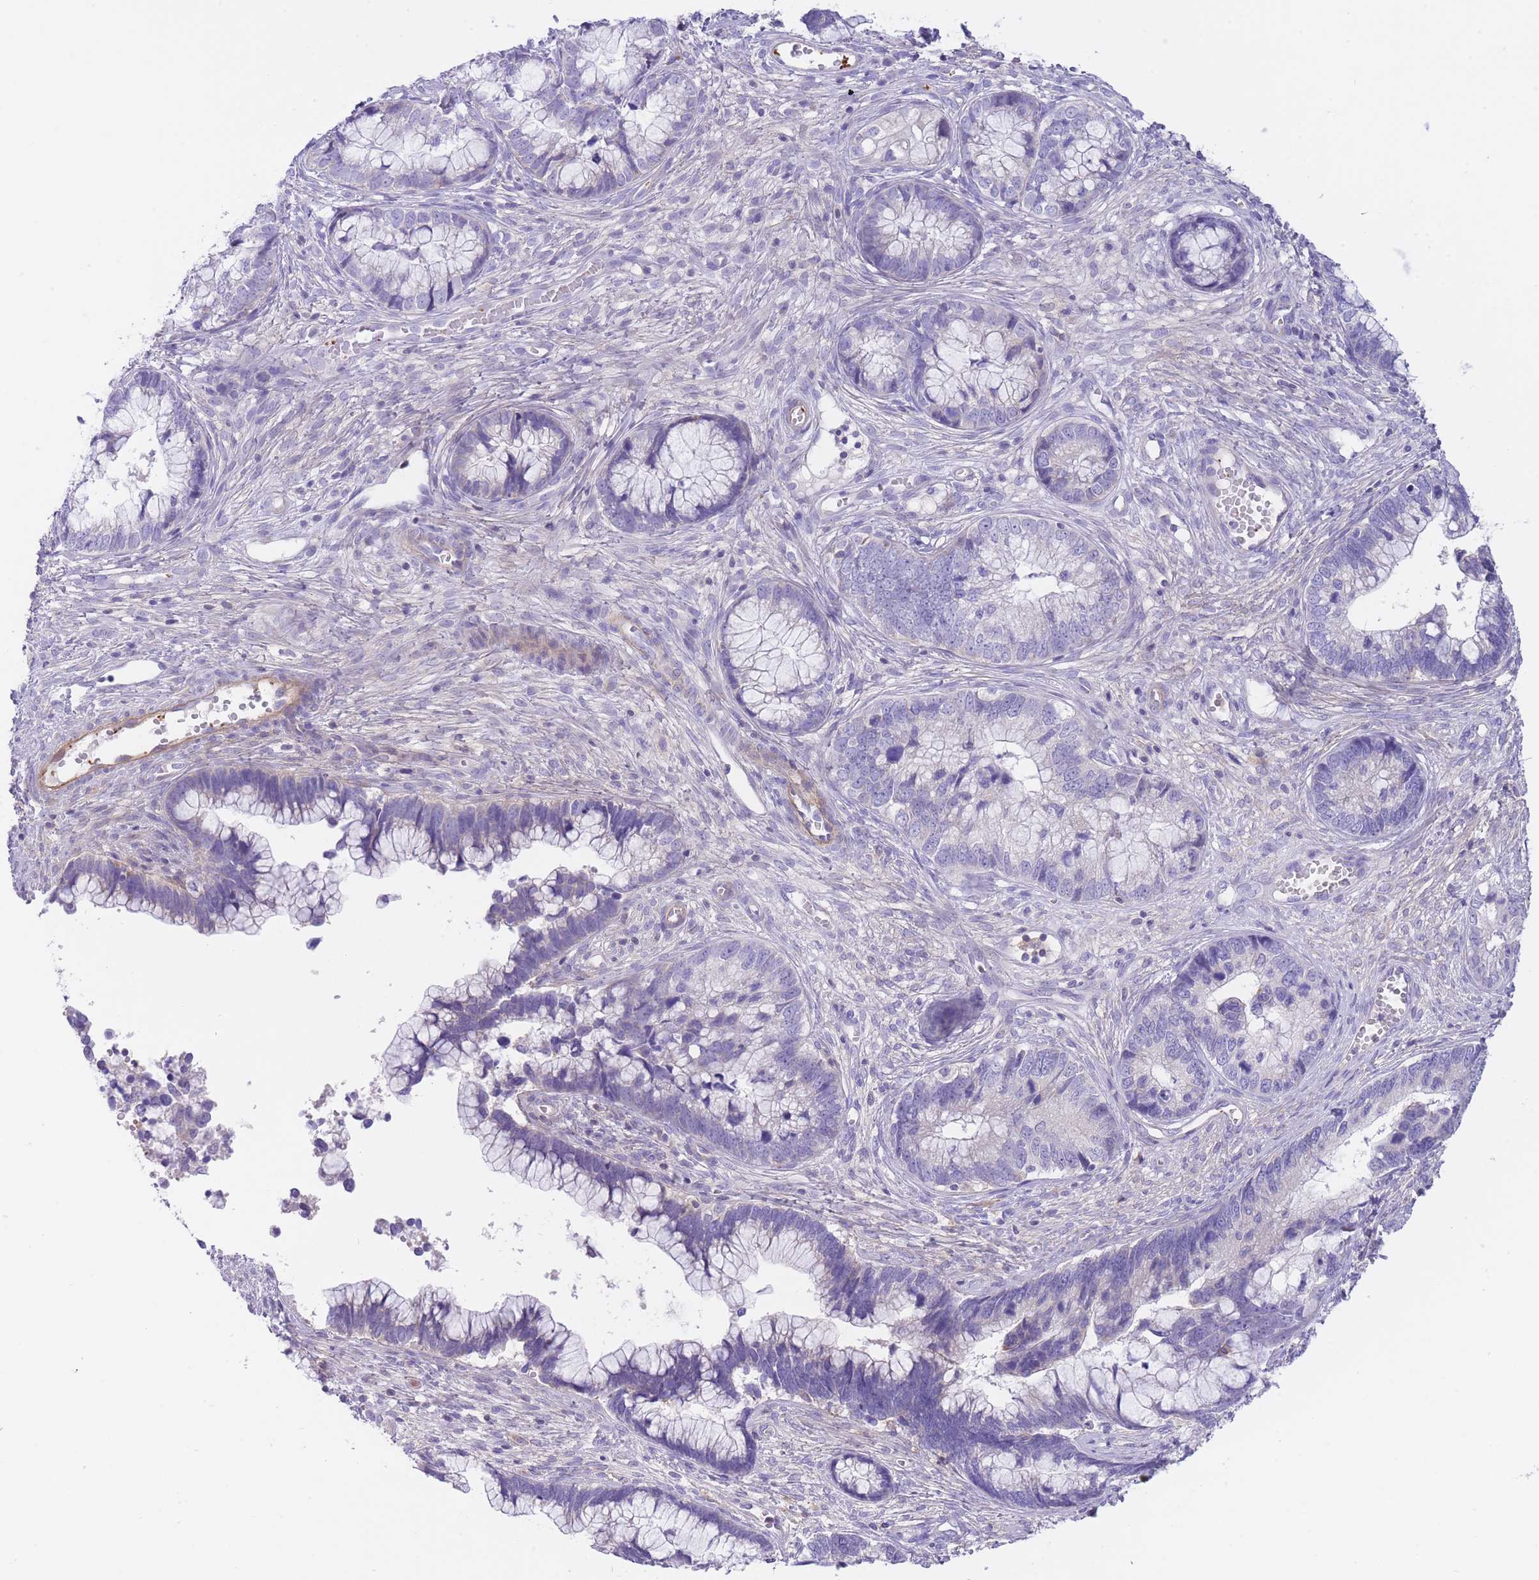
{"staining": {"intensity": "negative", "quantity": "none", "location": "none"}, "tissue": "cervical cancer", "cell_type": "Tumor cells", "image_type": "cancer", "snomed": [{"axis": "morphology", "description": "Adenocarcinoma, NOS"}, {"axis": "topography", "description": "Cervix"}], "caption": "This is an immunohistochemistry (IHC) histopathology image of human cervical cancer (adenocarcinoma). There is no expression in tumor cells.", "gene": "LDB3", "patient": {"sex": "female", "age": 44}}